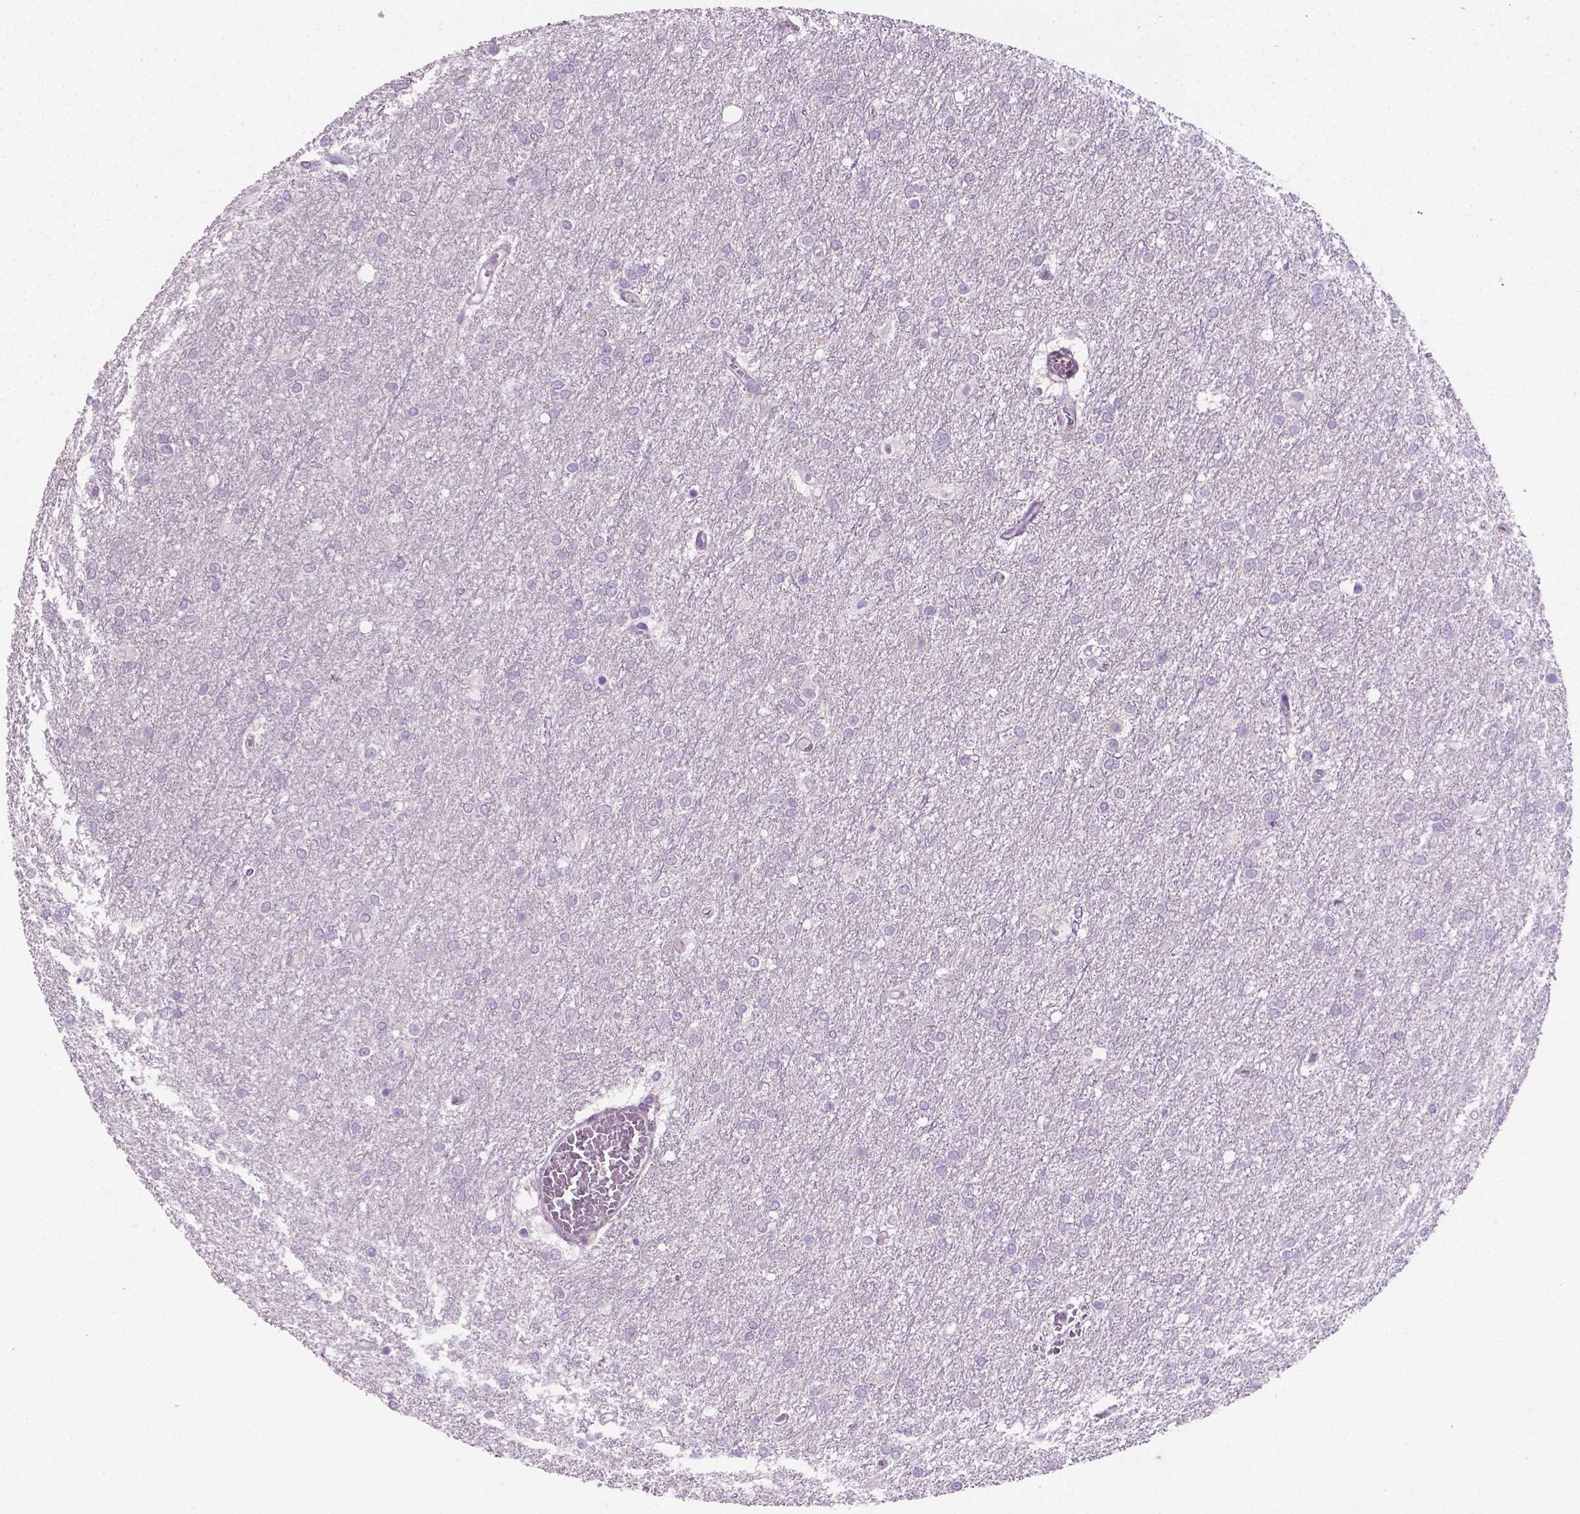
{"staining": {"intensity": "negative", "quantity": "none", "location": "none"}, "tissue": "glioma", "cell_type": "Tumor cells", "image_type": "cancer", "snomed": [{"axis": "morphology", "description": "Glioma, malignant, High grade"}, {"axis": "topography", "description": "Brain"}], "caption": "Immunohistochemistry (IHC) histopathology image of neoplastic tissue: glioma stained with DAB (3,3'-diaminobenzidine) exhibits no significant protein positivity in tumor cells.", "gene": "TNNI2", "patient": {"sex": "female", "age": 61}}